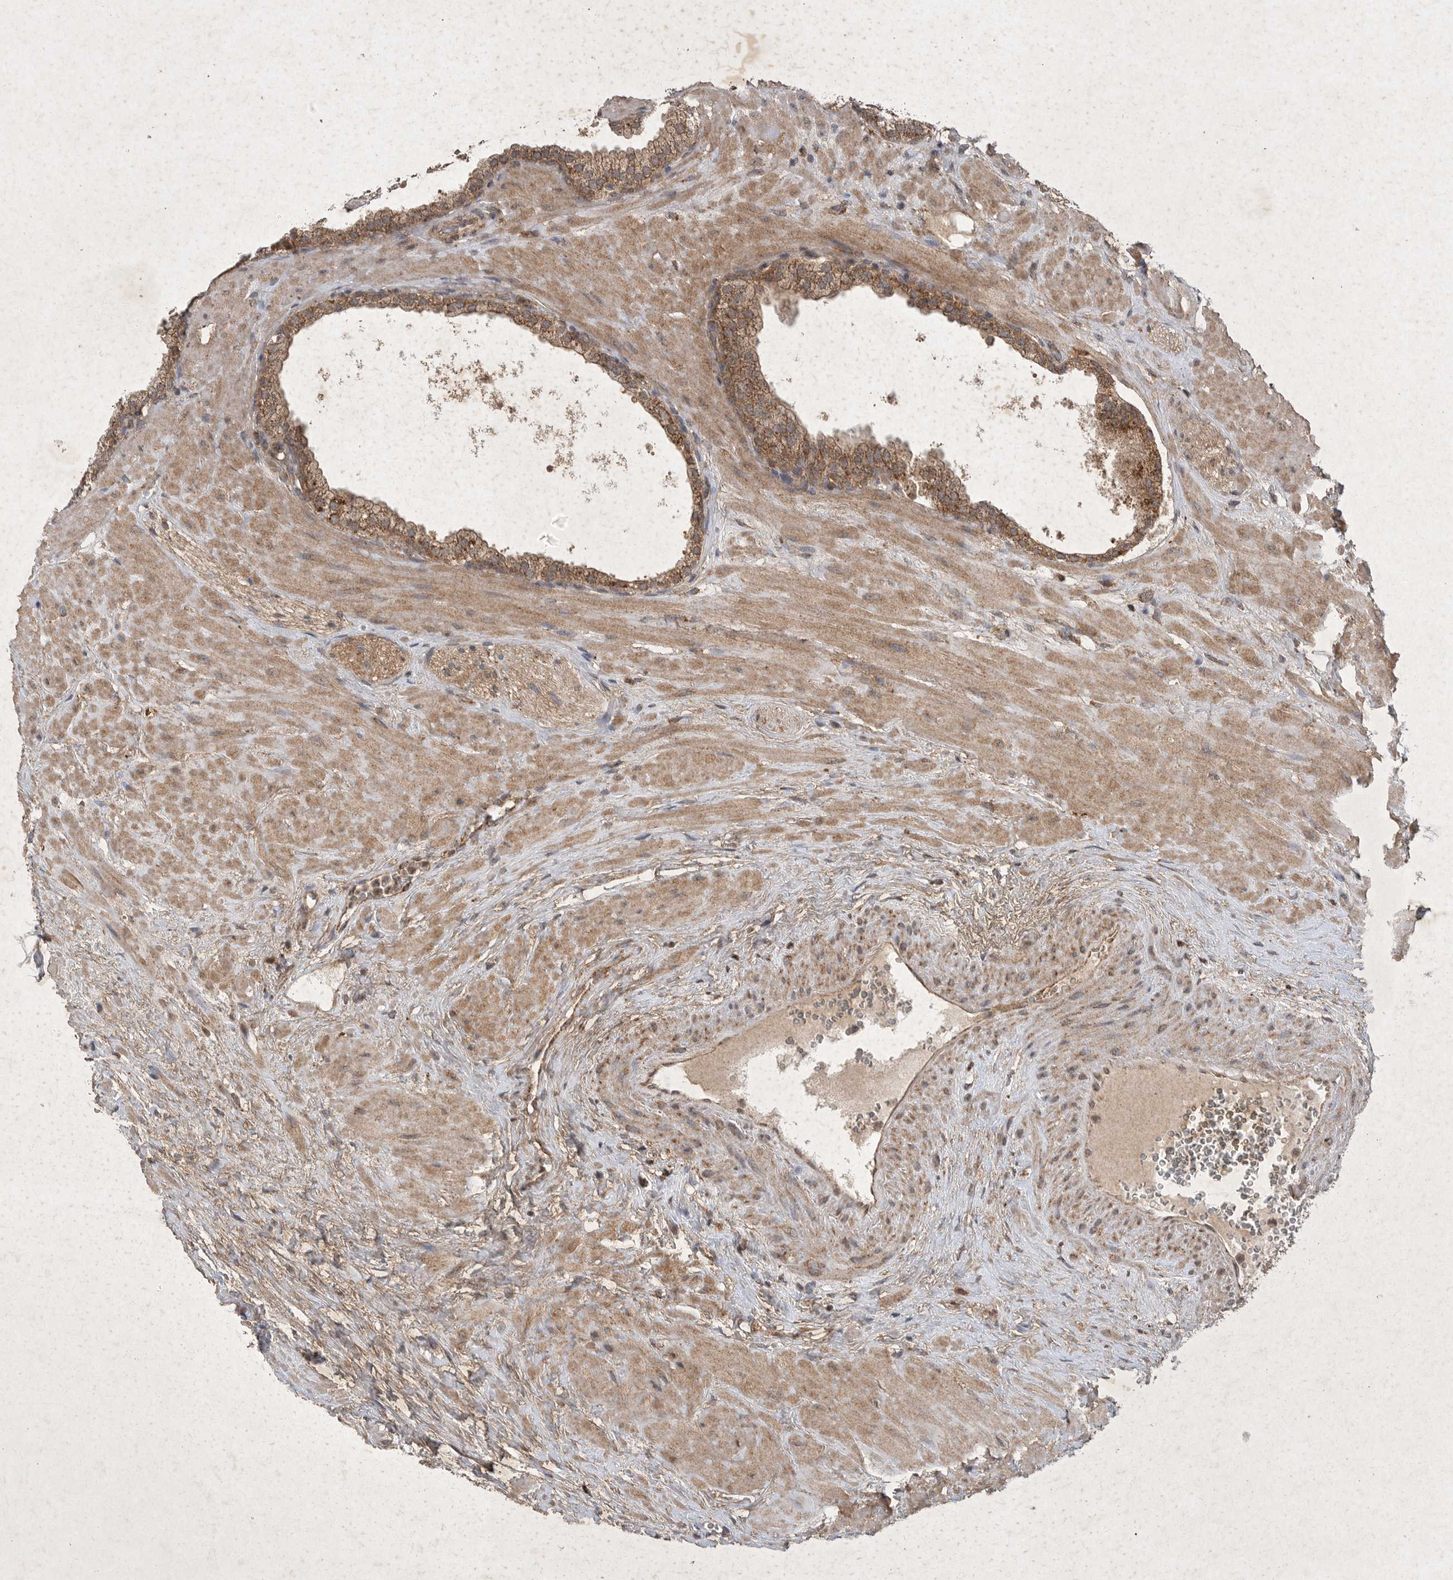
{"staining": {"intensity": "moderate", "quantity": ">75%", "location": "cytoplasmic/membranous"}, "tissue": "prostate", "cell_type": "Glandular cells", "image_type": "normal", "snomed": [{"axis": "morphology", "description": "Normal tissue, NOS"}, {"axis": "morphology", "description": "Urothelial carcinoma, Low grade"}, {"axis": "topography", "description": "Urinary bladder"}, {"axis": "topography", "description": "Prostate"}], "caption": "Protein analysis of unremarkable prostate displays moderate cytoplasmic/membranous expression in approximately >75% of glandular cells.", "gene": "DDR1", "patient": {"sex": "male", "age": 60}}